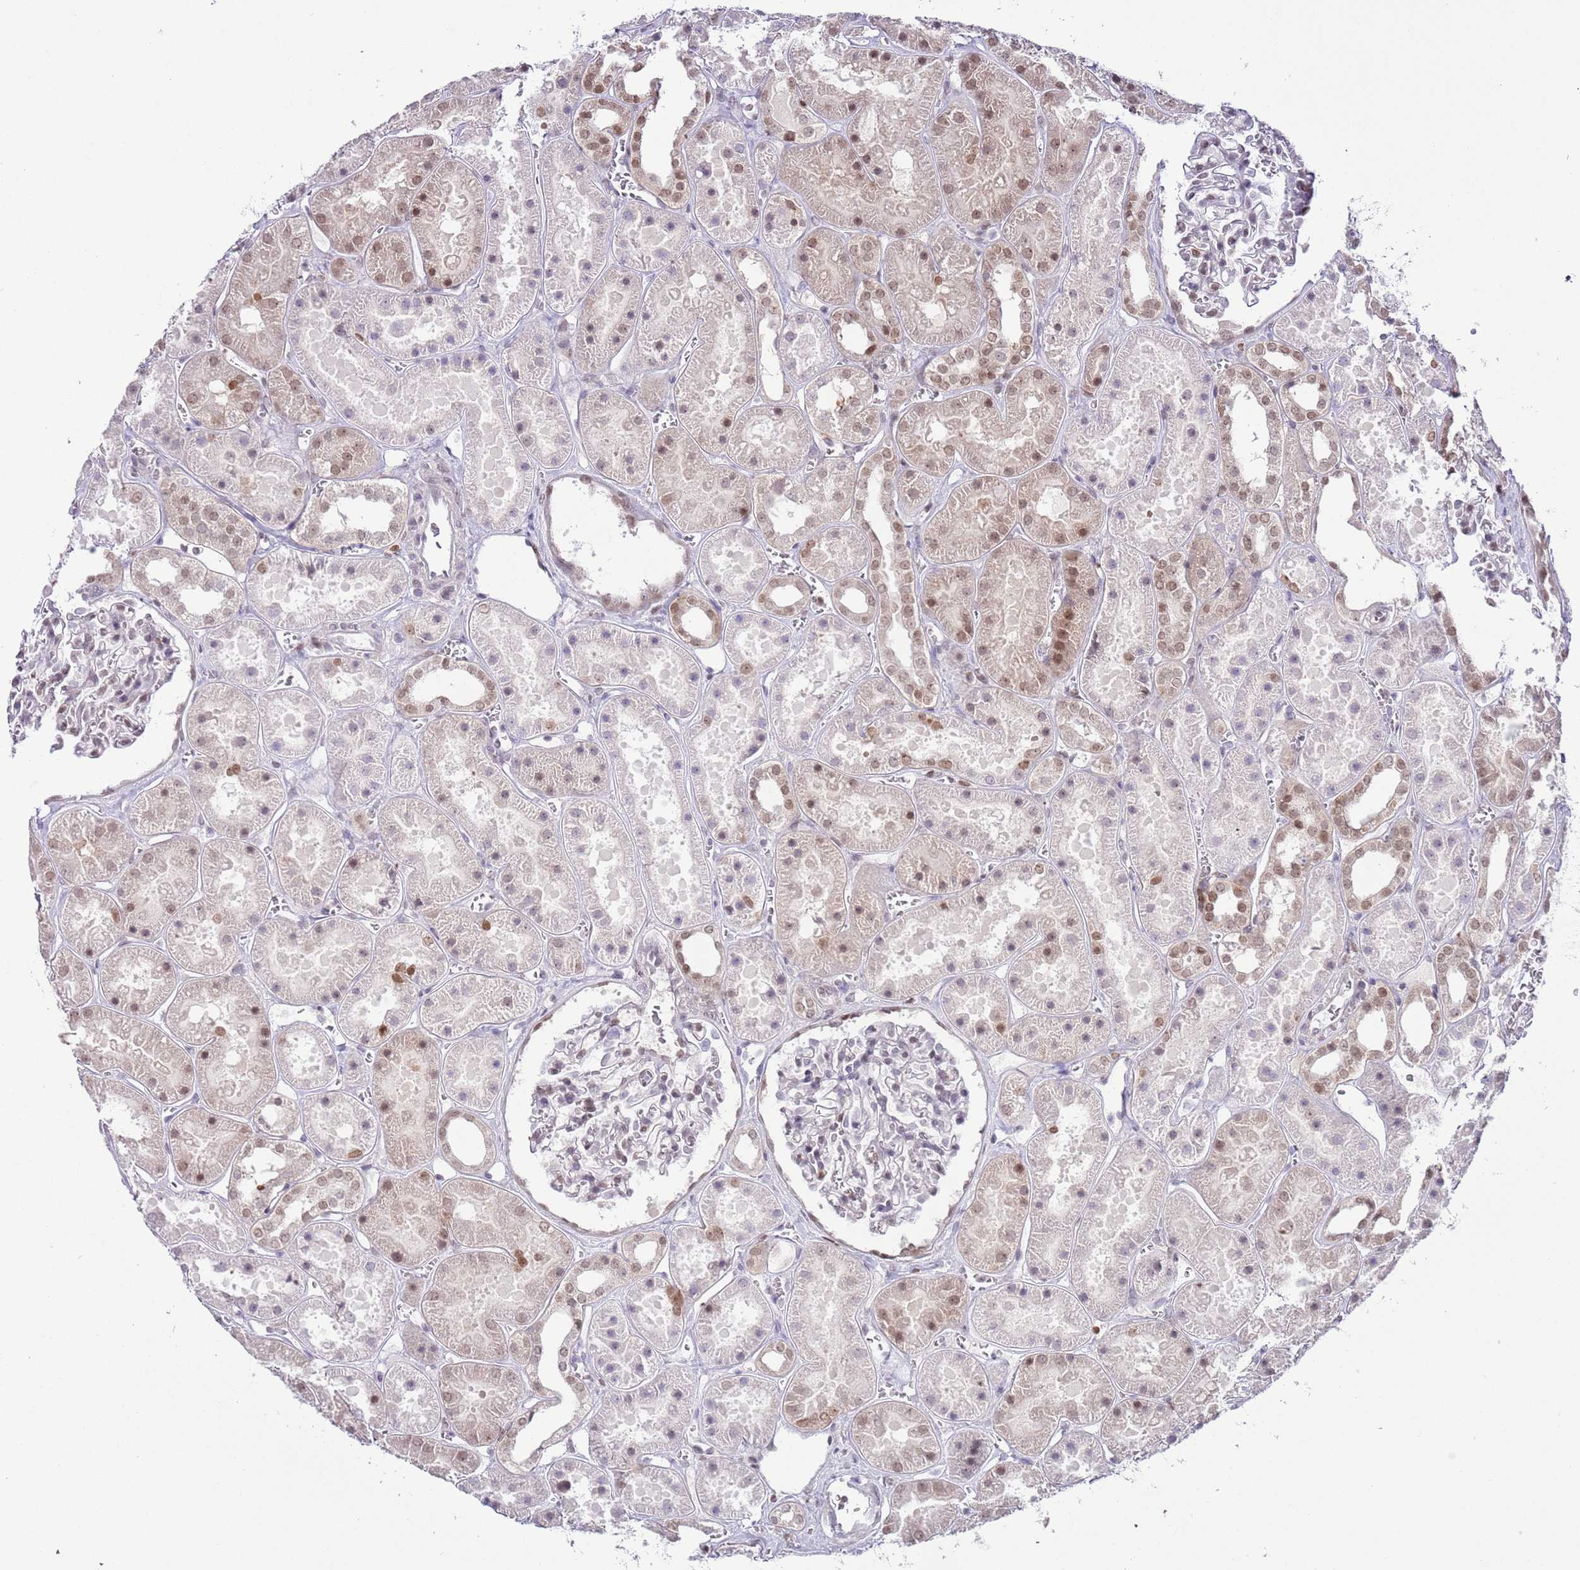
{"staining": {"intensity": "moderate", "quantity": "25%-75%", "location": "nuclear"}, "tissue": "kidney", "cell_type": "Cells in glomeruli", "image_type": "normal", "snomed": [{"axis": "morphology", "description": "Normal tissue, NOS"}, {"axis": "topography", "description": "Kidney"}], "caption": "An image of kidney stained for a protein displays moderate nuclear brown staining in cells in glomeruli. Using DAB (3,3'-diaminobenzidine) (brown) and hematoxylin (blue) stains, captured at high magnification using brightfield microscopy.", "gene": "SELENOH", "patient": {"sex": "female", "age": 41}}